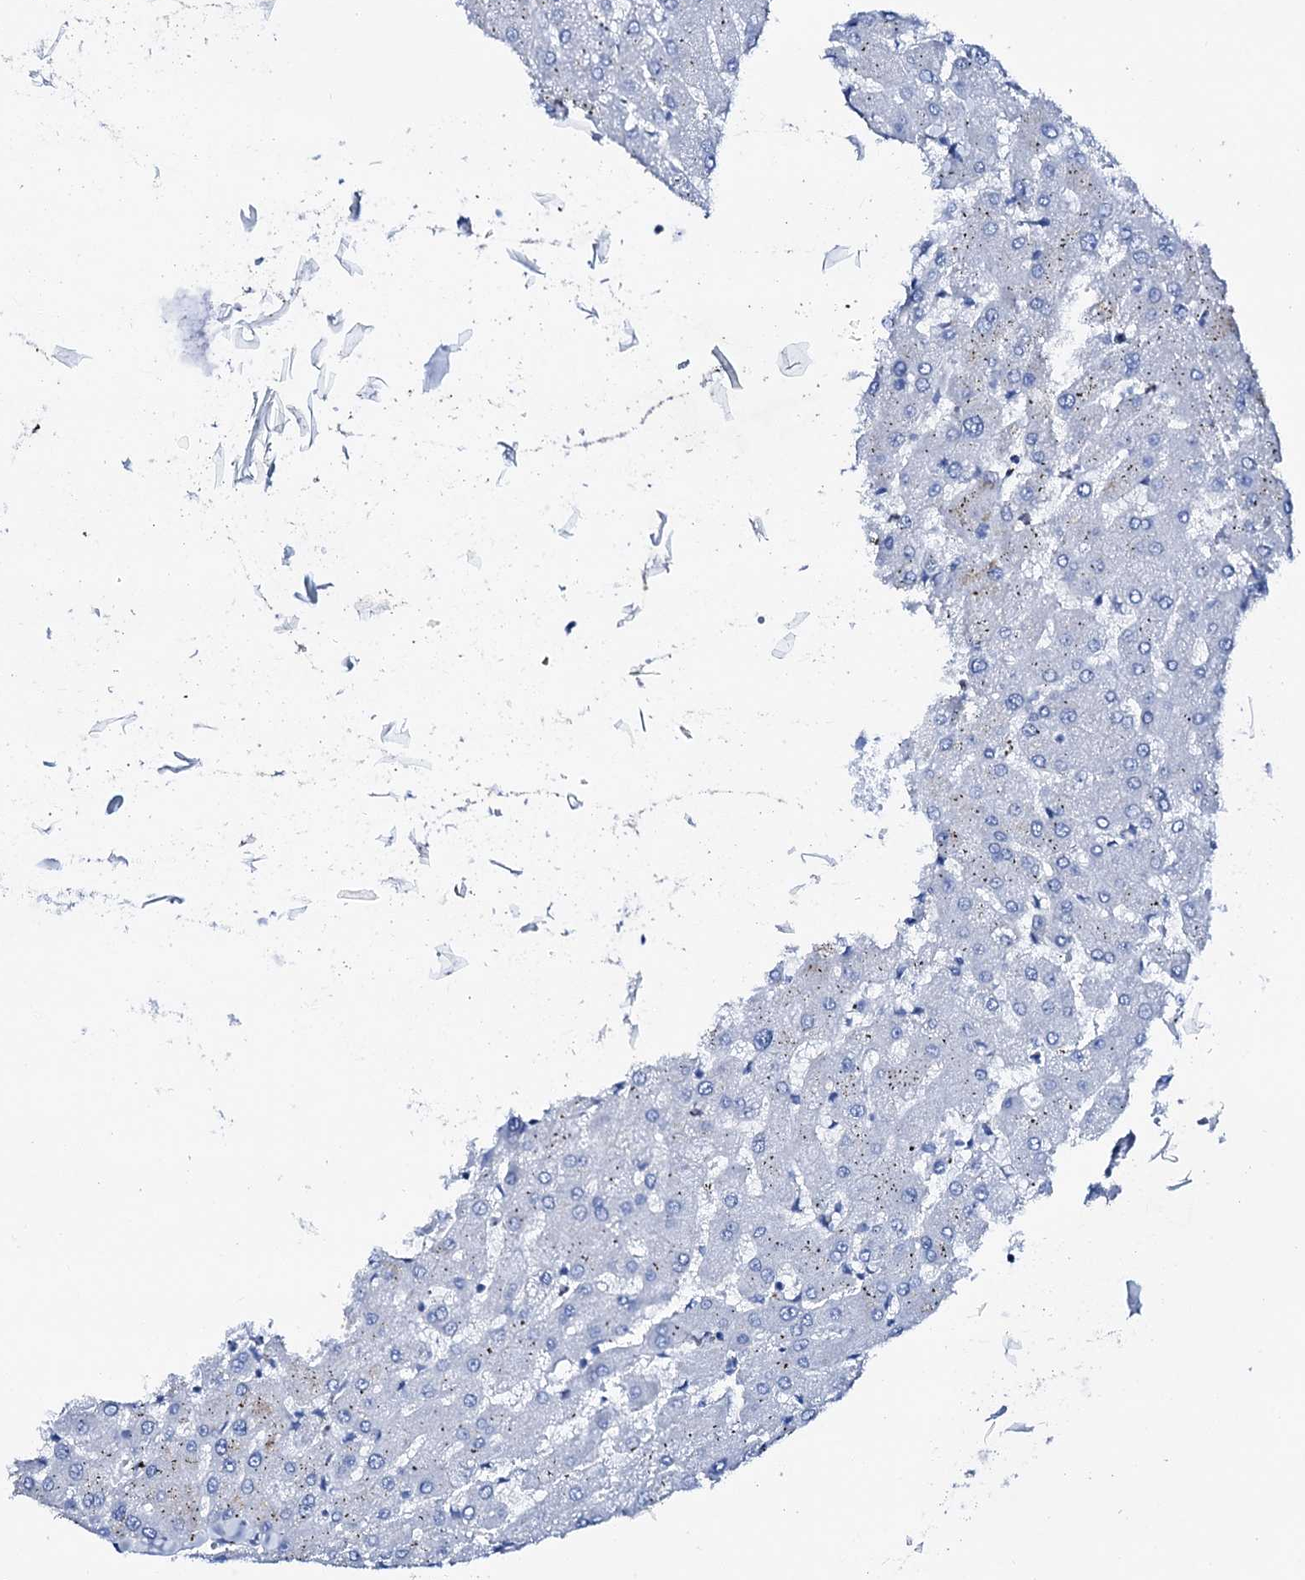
{"staining": {"intensity": "negative", "quantity": "none", "location": "none"}, "tissue": "liver", "cell_type": "Cholangiocytes", "image_type": "normal", "snomed": [{"axis": "morphology", "description": "Normal tissue, NOS"}, {"axis": "topography", "description": "Liver"}], "caption": "Liver stained for a protein using IHC displays no staining cholangiocytes.", "gene": "NRIP2", "patient": {"sex": "female", "age": 63}}